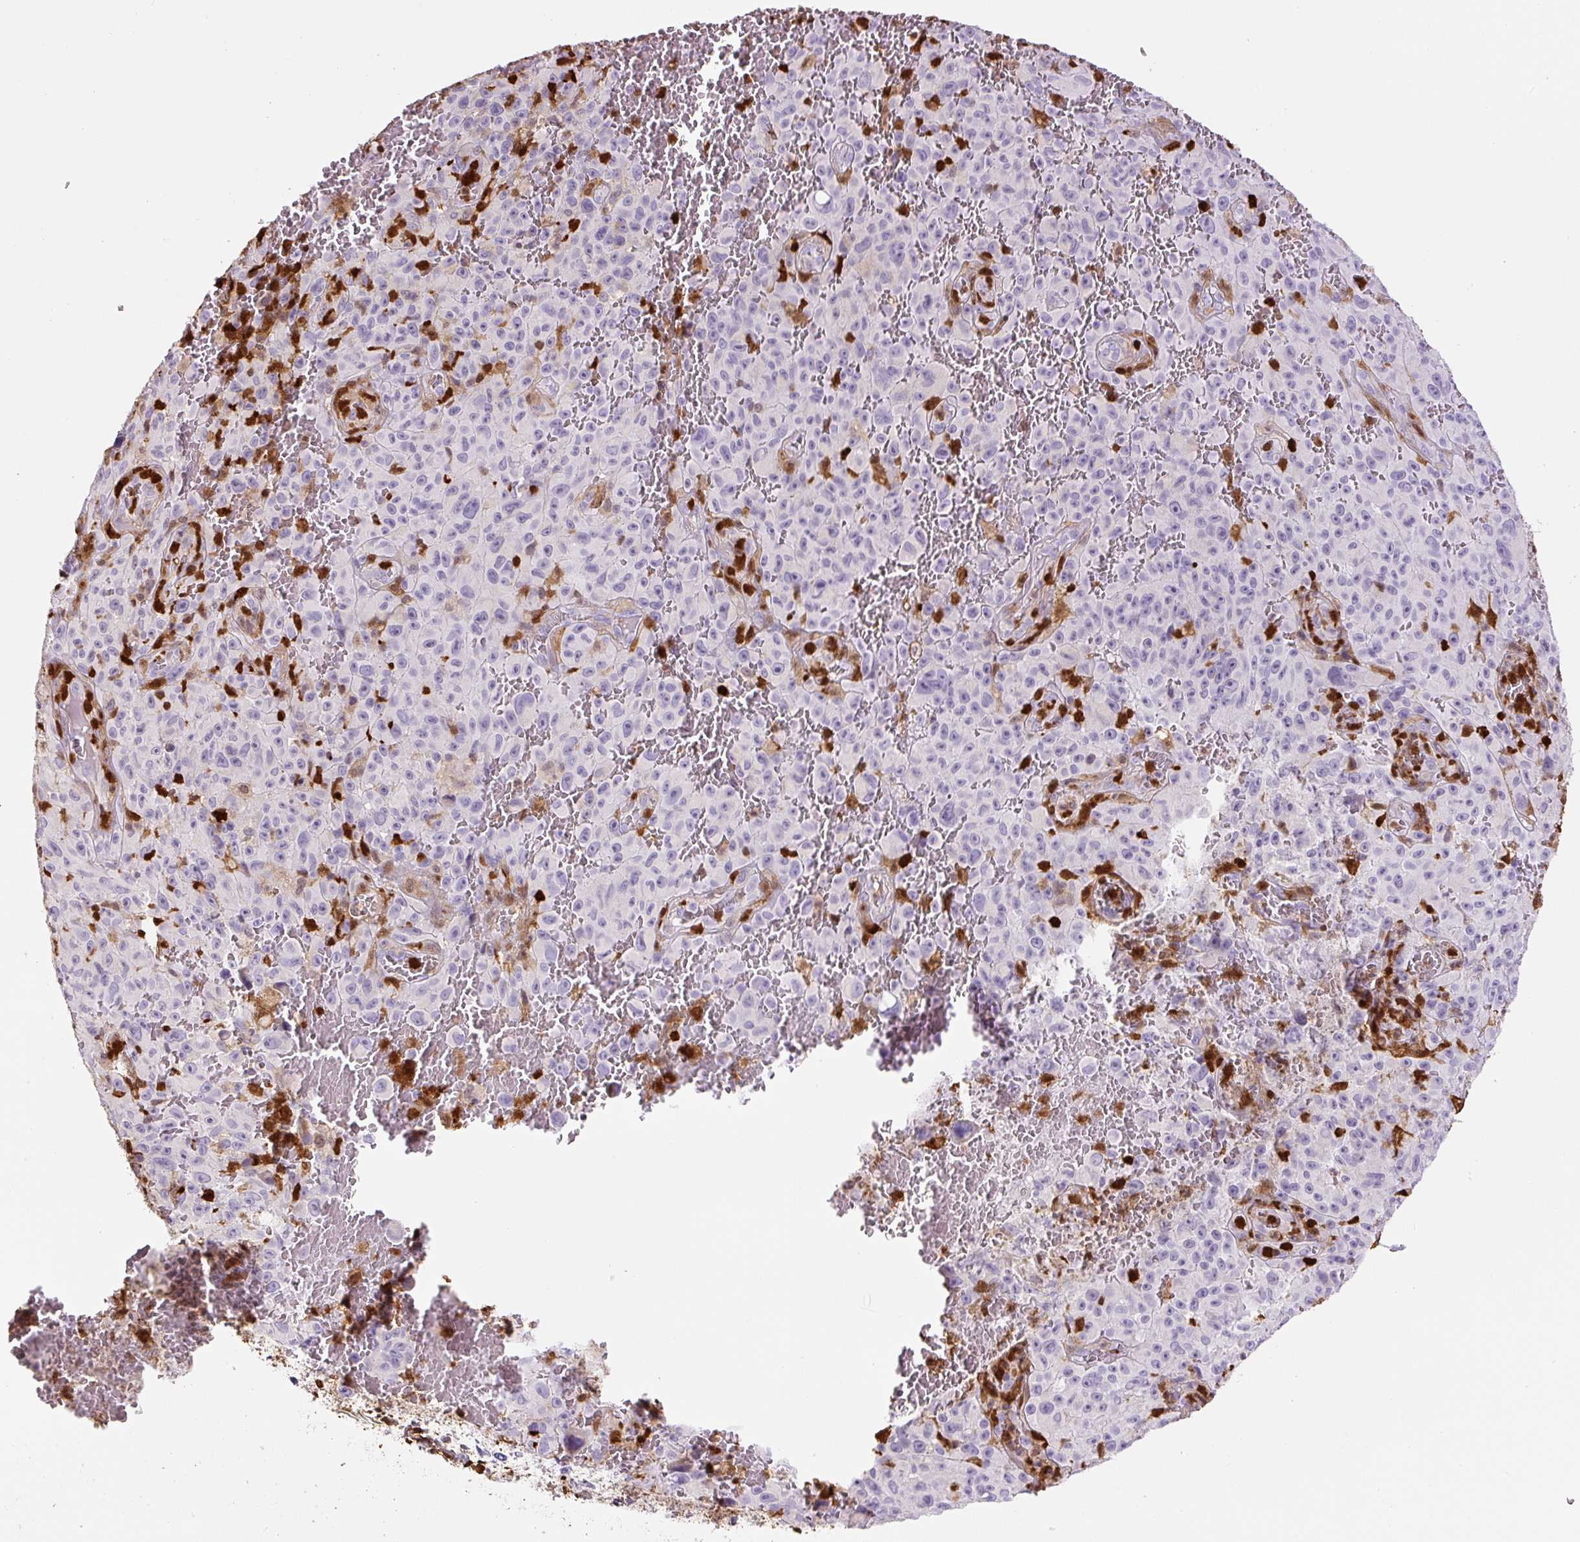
{"staining": {"intensity": "negative", "quantity": "none", "location": "none"}, "tissue": "melanoma", "cell_type": "Tumor cells", "image_type": "cancer", "snomed": [{"axis": "morphology", "description": "Malignant melanoma, NOS"}, {"axis": "topography", "description": "Skin"}], "caption": "Malignant melanoma was stained to show a protein in brown. There is no significant positivity in tumor cells.", "gene": "S100A4", "patient": {"sex": "female", "age": 82}}